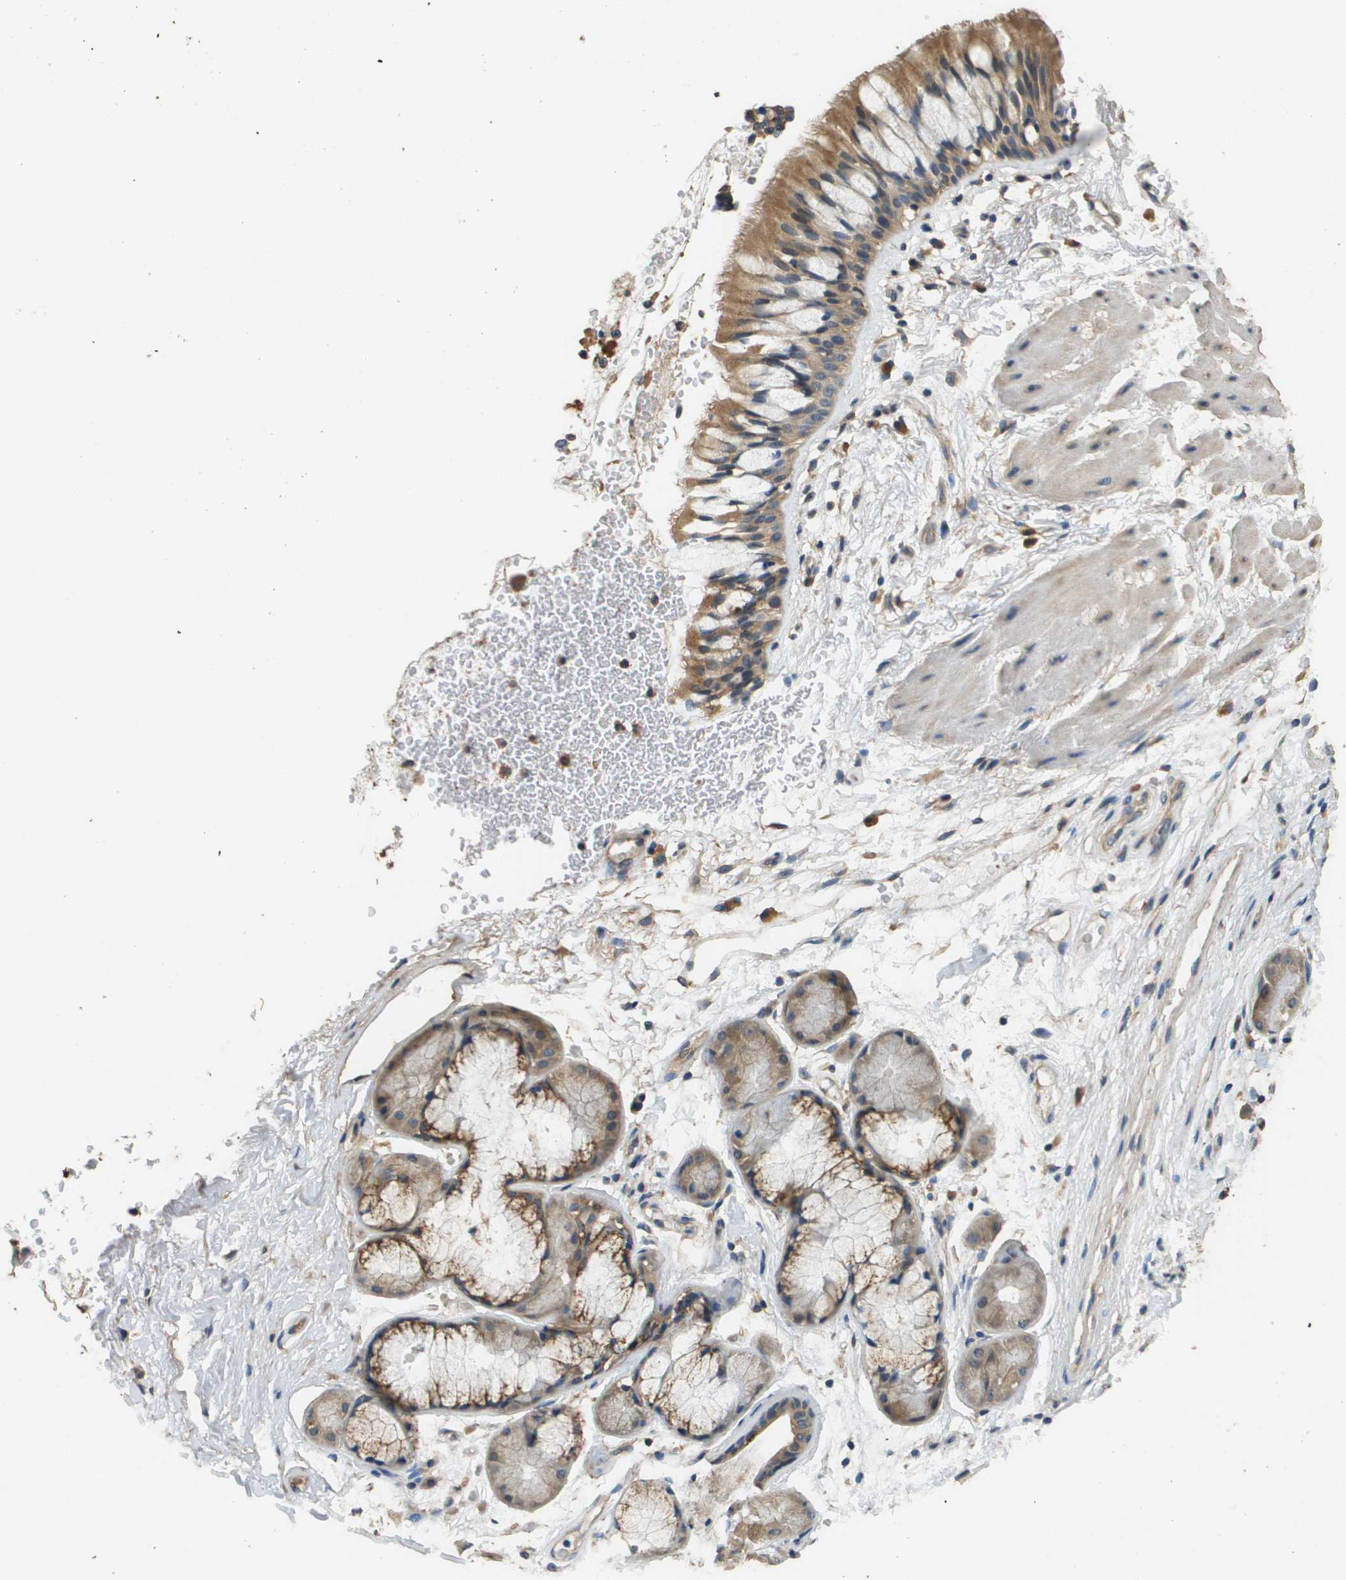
{"staining": {"intensity": "moderate", "quantity": ">75%", "location": "cytoplasmic/membranous"}, "tissue": "bronchus", "cell_type": "Respiratory epithelial cells", "image_type": "normal", "snomed": [{"axis": "morphology", "description": "Normal tissue, NOS"}, {"axis": "topography", "description": "Bronchus"}], "caption": "A high-resolution micrograph shows immunohistochemistry staining of benign bronchus, which demonstrates moderate cytoplasmic/membranous staining in about >75% of respiratory epithelial cells.", "gene": "RAB6B", "patient": {"sex": "male", "age": 66}}